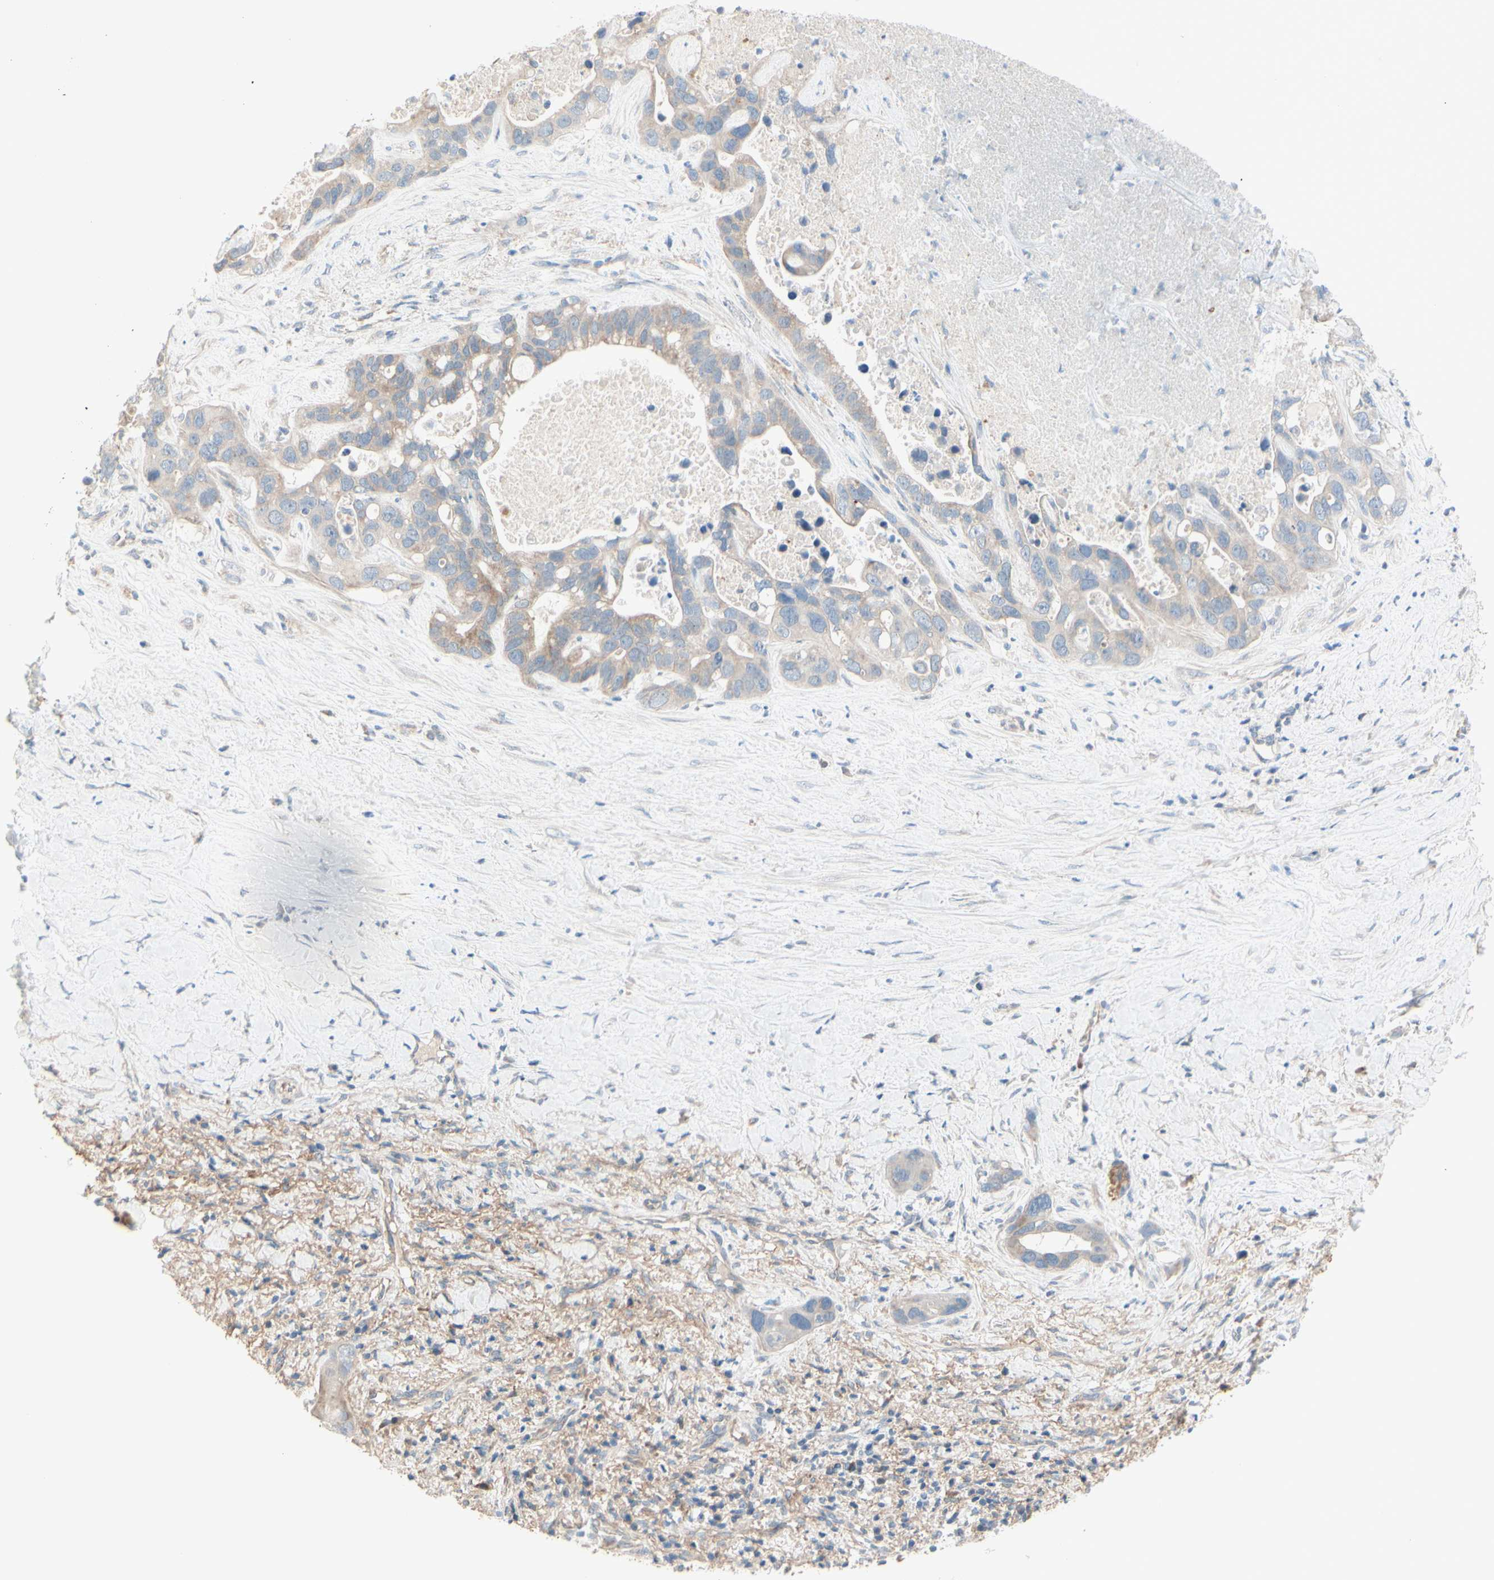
{"staining": {"intensity": "weak", "quantity": ">75%", "location": "cytoplasmic/membranous"}, "tissue": "liver cancer", "cell_type": "Tumor cells", "image_type": "cancer", "snomed": [{"axis": "morphology", "description": "Cholangiocarcinoma"}, {"axis": "topography", "description": "Liver"}], "caption": "Protein analysis of liver cancer (cholangiocarcinoma) tissue demonstrates weak cytoplasmic/membranous positivity in approximately >75% of tumor cells.", "gene": "EPHA3", "patient": {"sex": "female", "age": 65}}